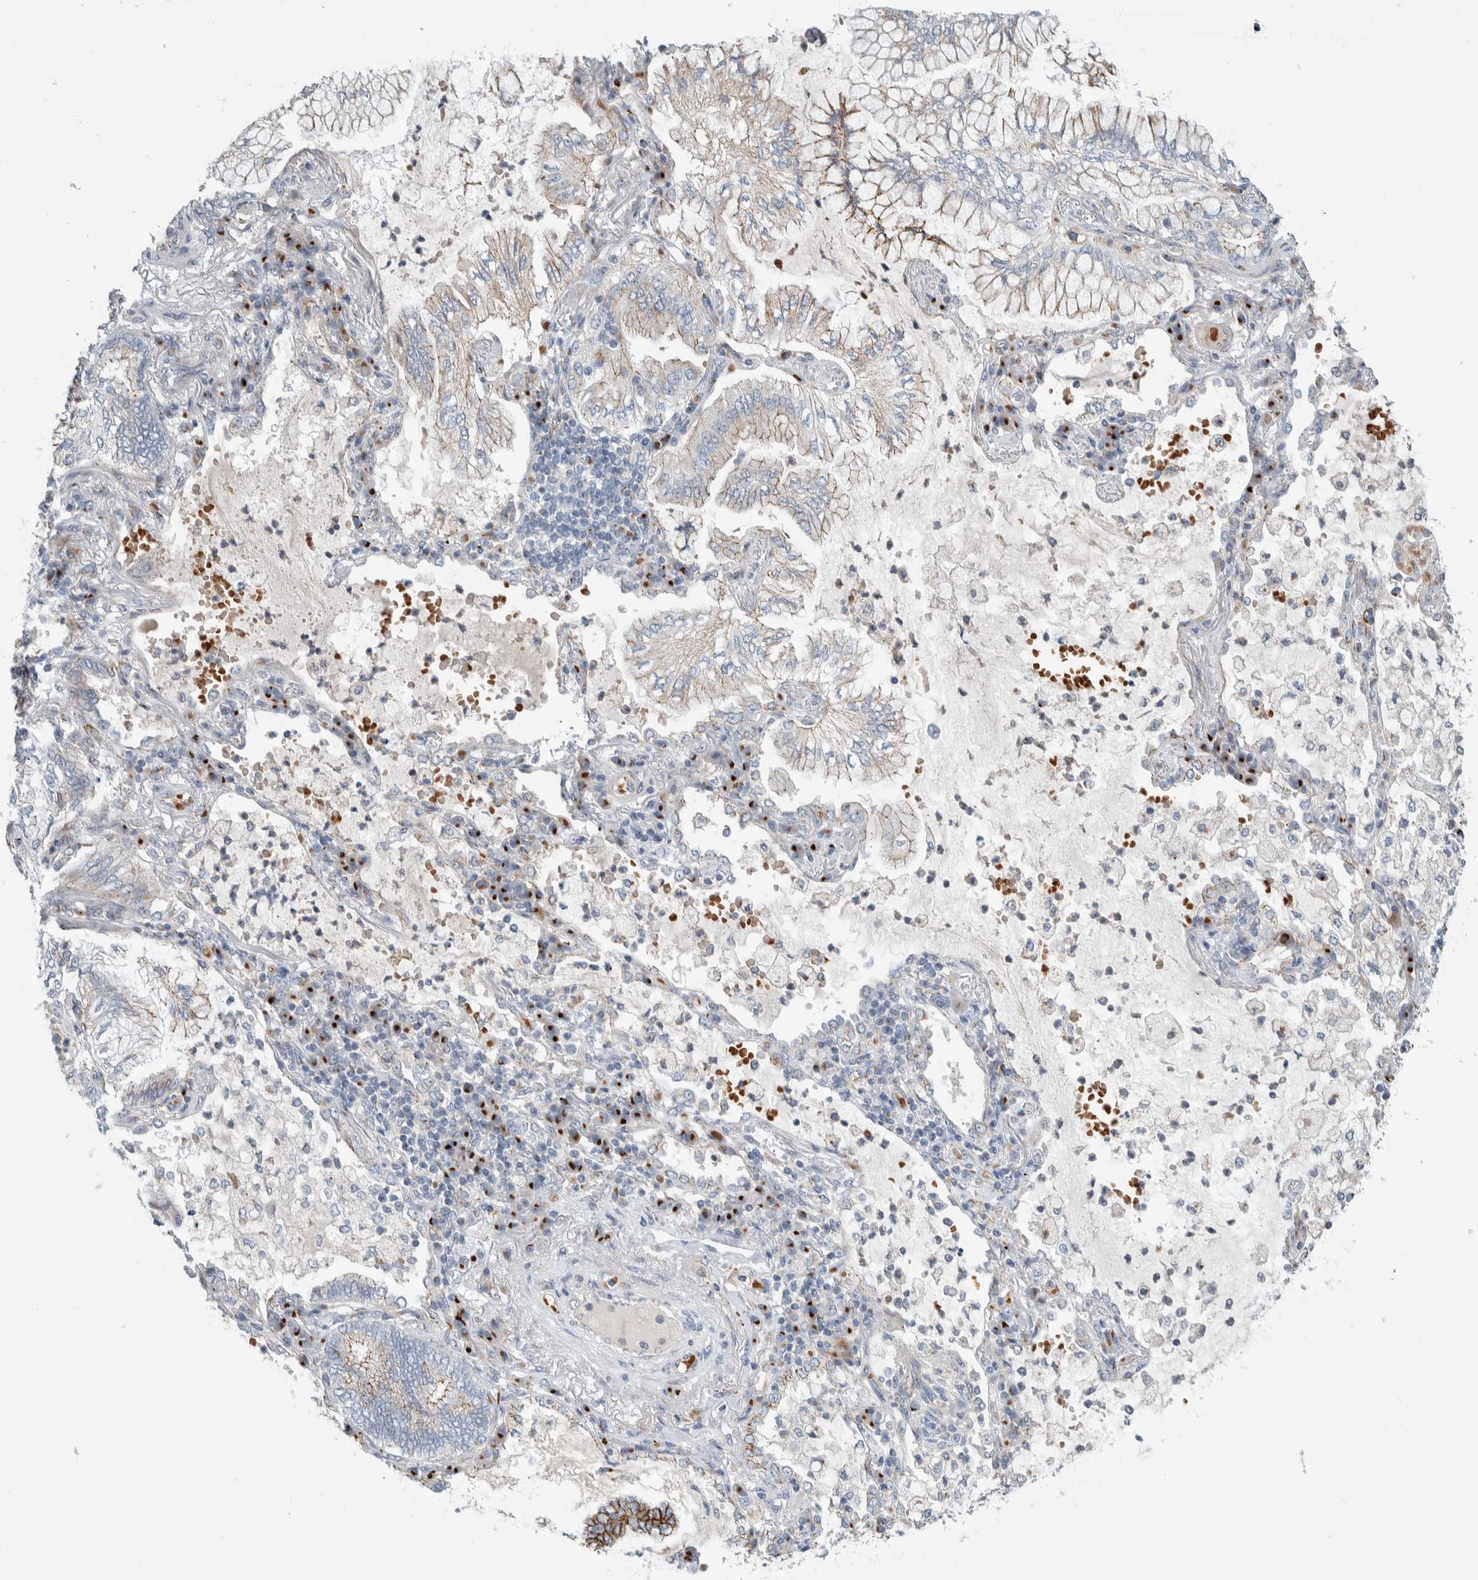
{"staining": {"intensity": "weak", "quantity": "25%-75%", "location": "cytoplasmic/membranous"}, "tissue": "lung cancer", "cell_type": "Tumor cells", "image_type": "cancer", "snomed": [{"axis": "morphology", "description": "Adenocarcinoma, NOS"}, {"axis": "topography", "description": "Lung"}], "caption": "Brown immunohistochemical staining in human lung cancer displays weak cytoplasmic/membranous staining in about 25%-75% of tumor cells.", "gene": "SLC38A10", "patient": {"sex": "female", "age": 70}}